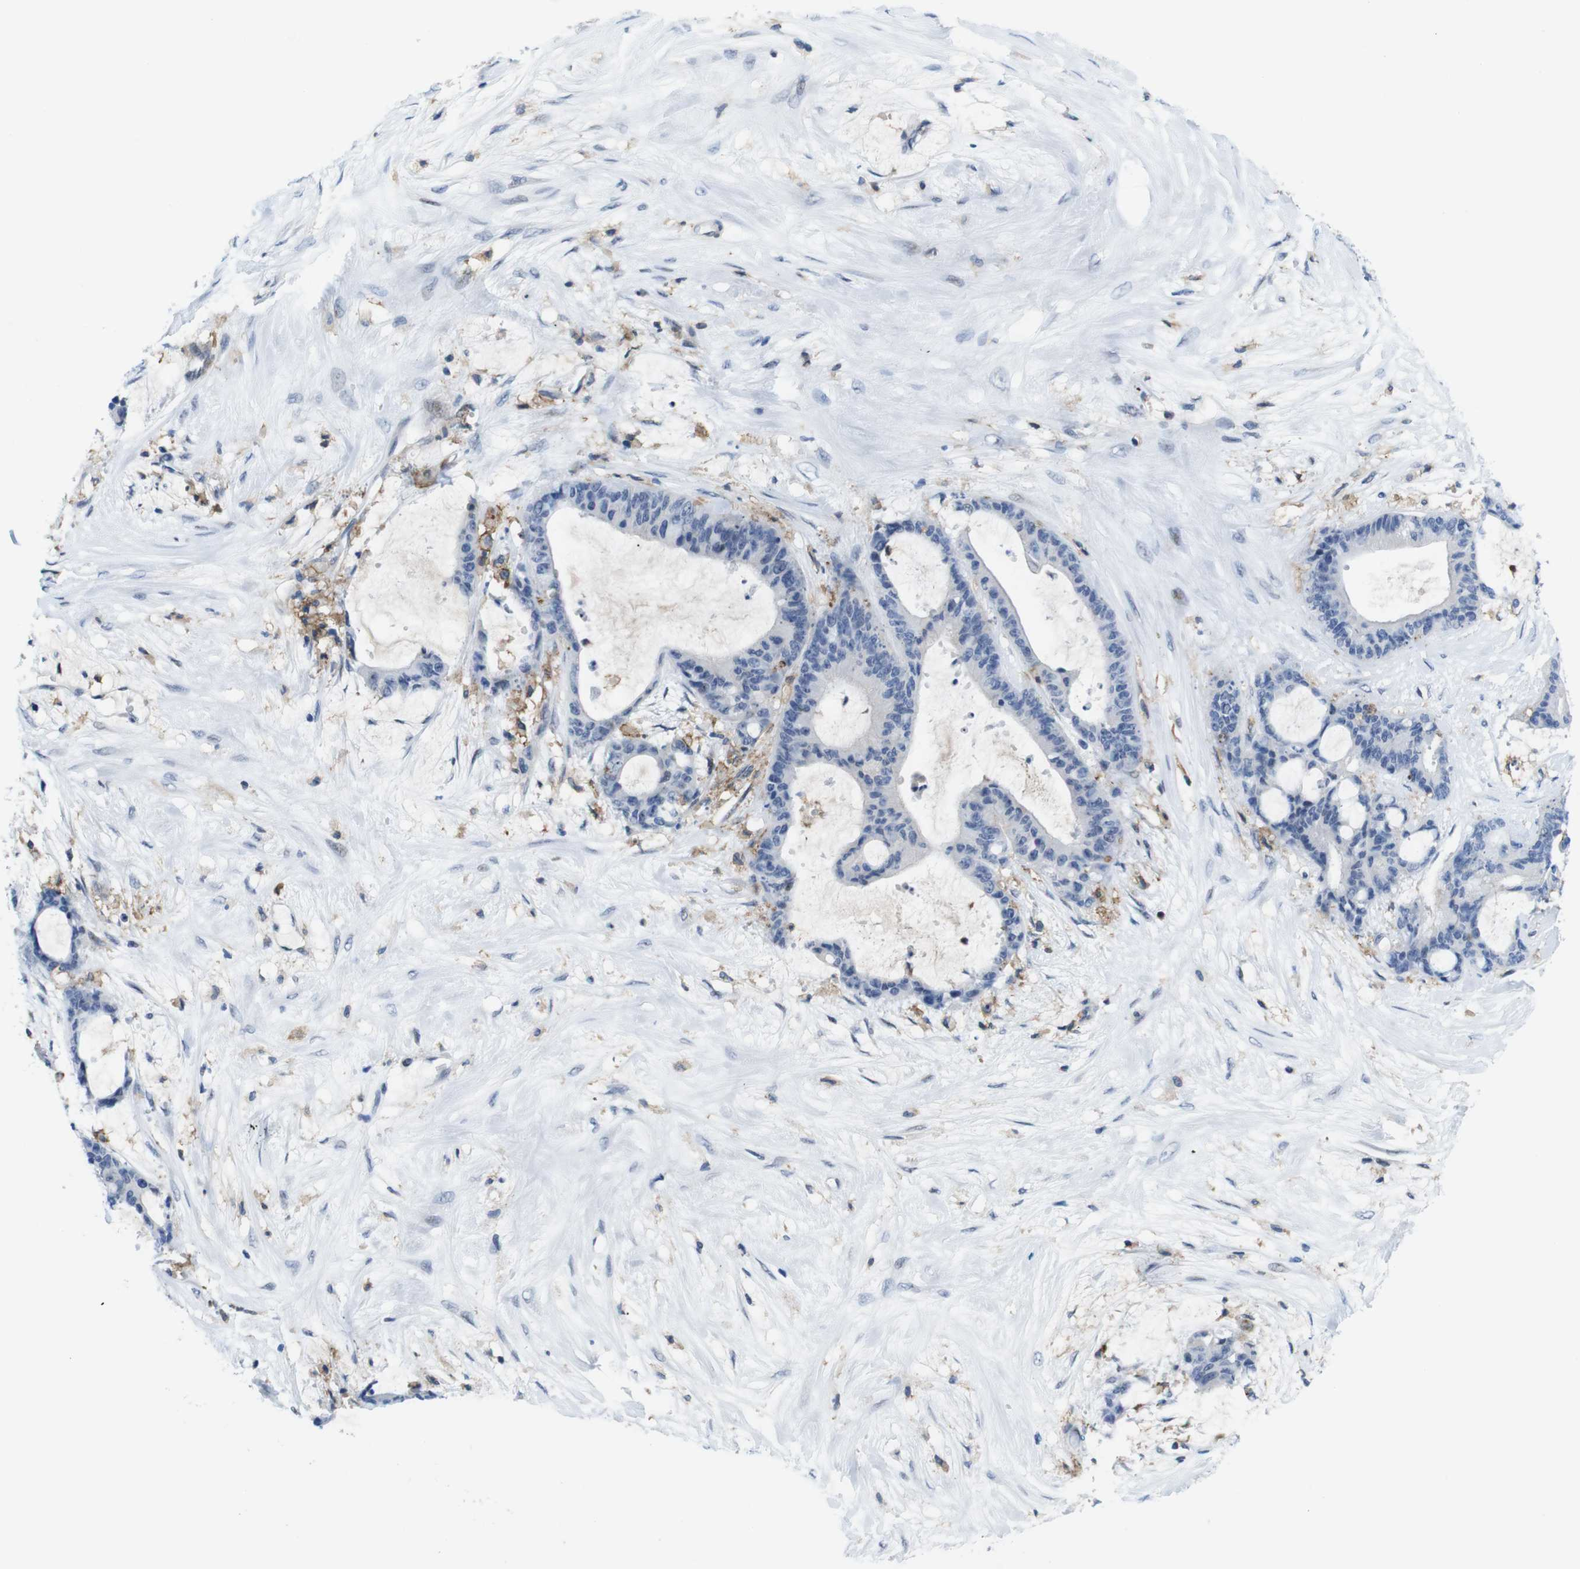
{"staining": {"intensity": "negative", "quantity": "none", "location": "none"}, "tissue": "liver cancer", "cell_type": "Tumor cells", "image_type": "cancer", "snomed": [{"axis": "morphology", "description": "Cholangiocarcinoma"}, {"axis": "topography", "description": "Liver"}], "caption": "A photomicrograph of liver cancer (cholangiocarcinoma) stained for a protein reveals no brown staining in tumor cells.", "gene": "CD300C", "patient": {"sex": "female", "age": 73}}